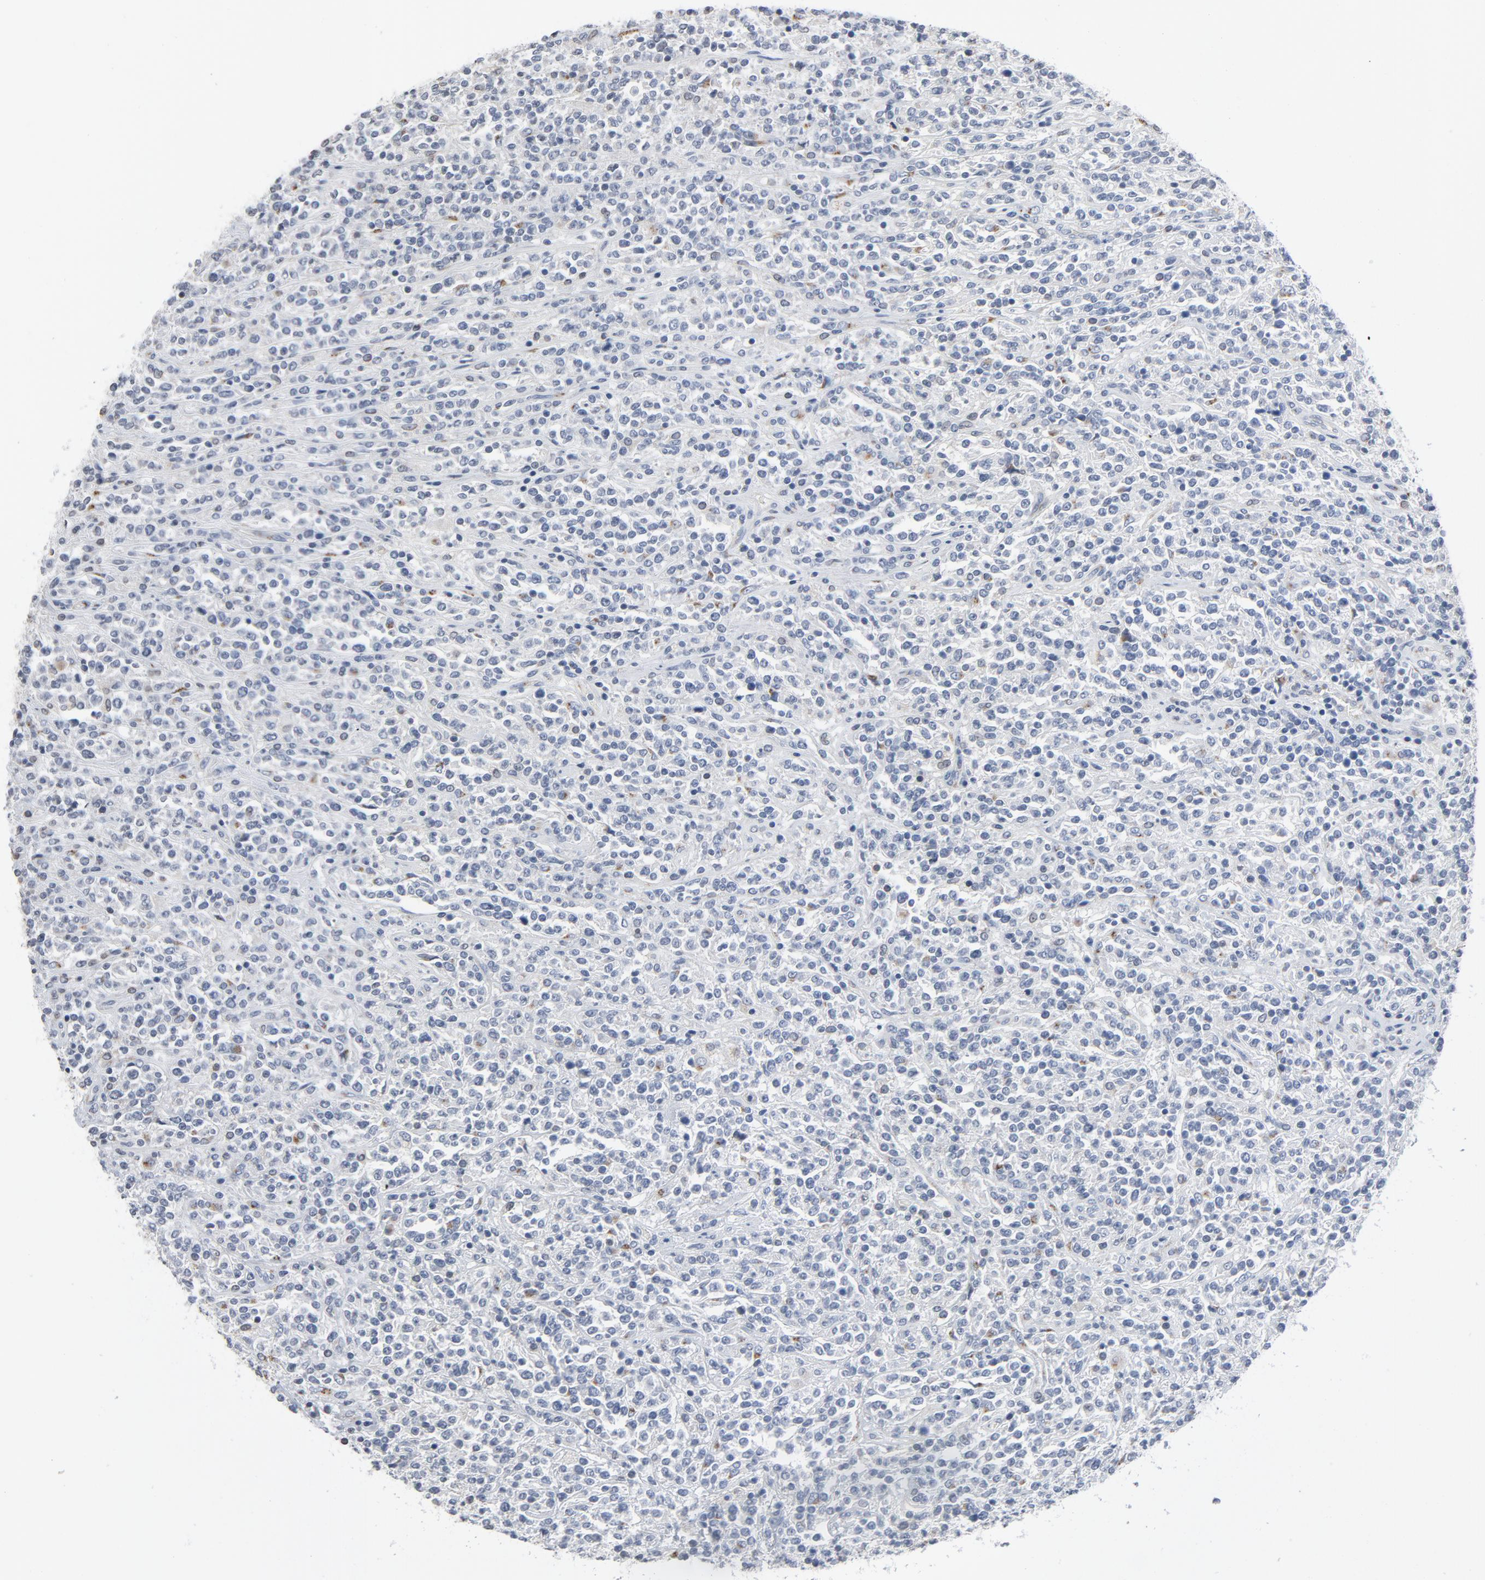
{"staining": {"intensity": "moderate", "quantity": "<25%", "location": "cytoplasmic/membranous"}, "tissue": "lymphoma", "cell_type": "Tumor cells", "image_type": "cancer", "snomed": [{"axis": "morphology", "description": "Malignant lymphoma, non-Hodgkin's type, High grade"}, {"axis": "topography", "description": "Soft tissue"}], "caption": "A photomicrograph of human malignant lymphoma, non-Hodgkin's type (high-grade) stained for a protein exhibits moderate cytoplasmic/membranous brown staining in tumor cells.", "gene": "YIPF6", "patient": {"sex": "male", "age": 18}}